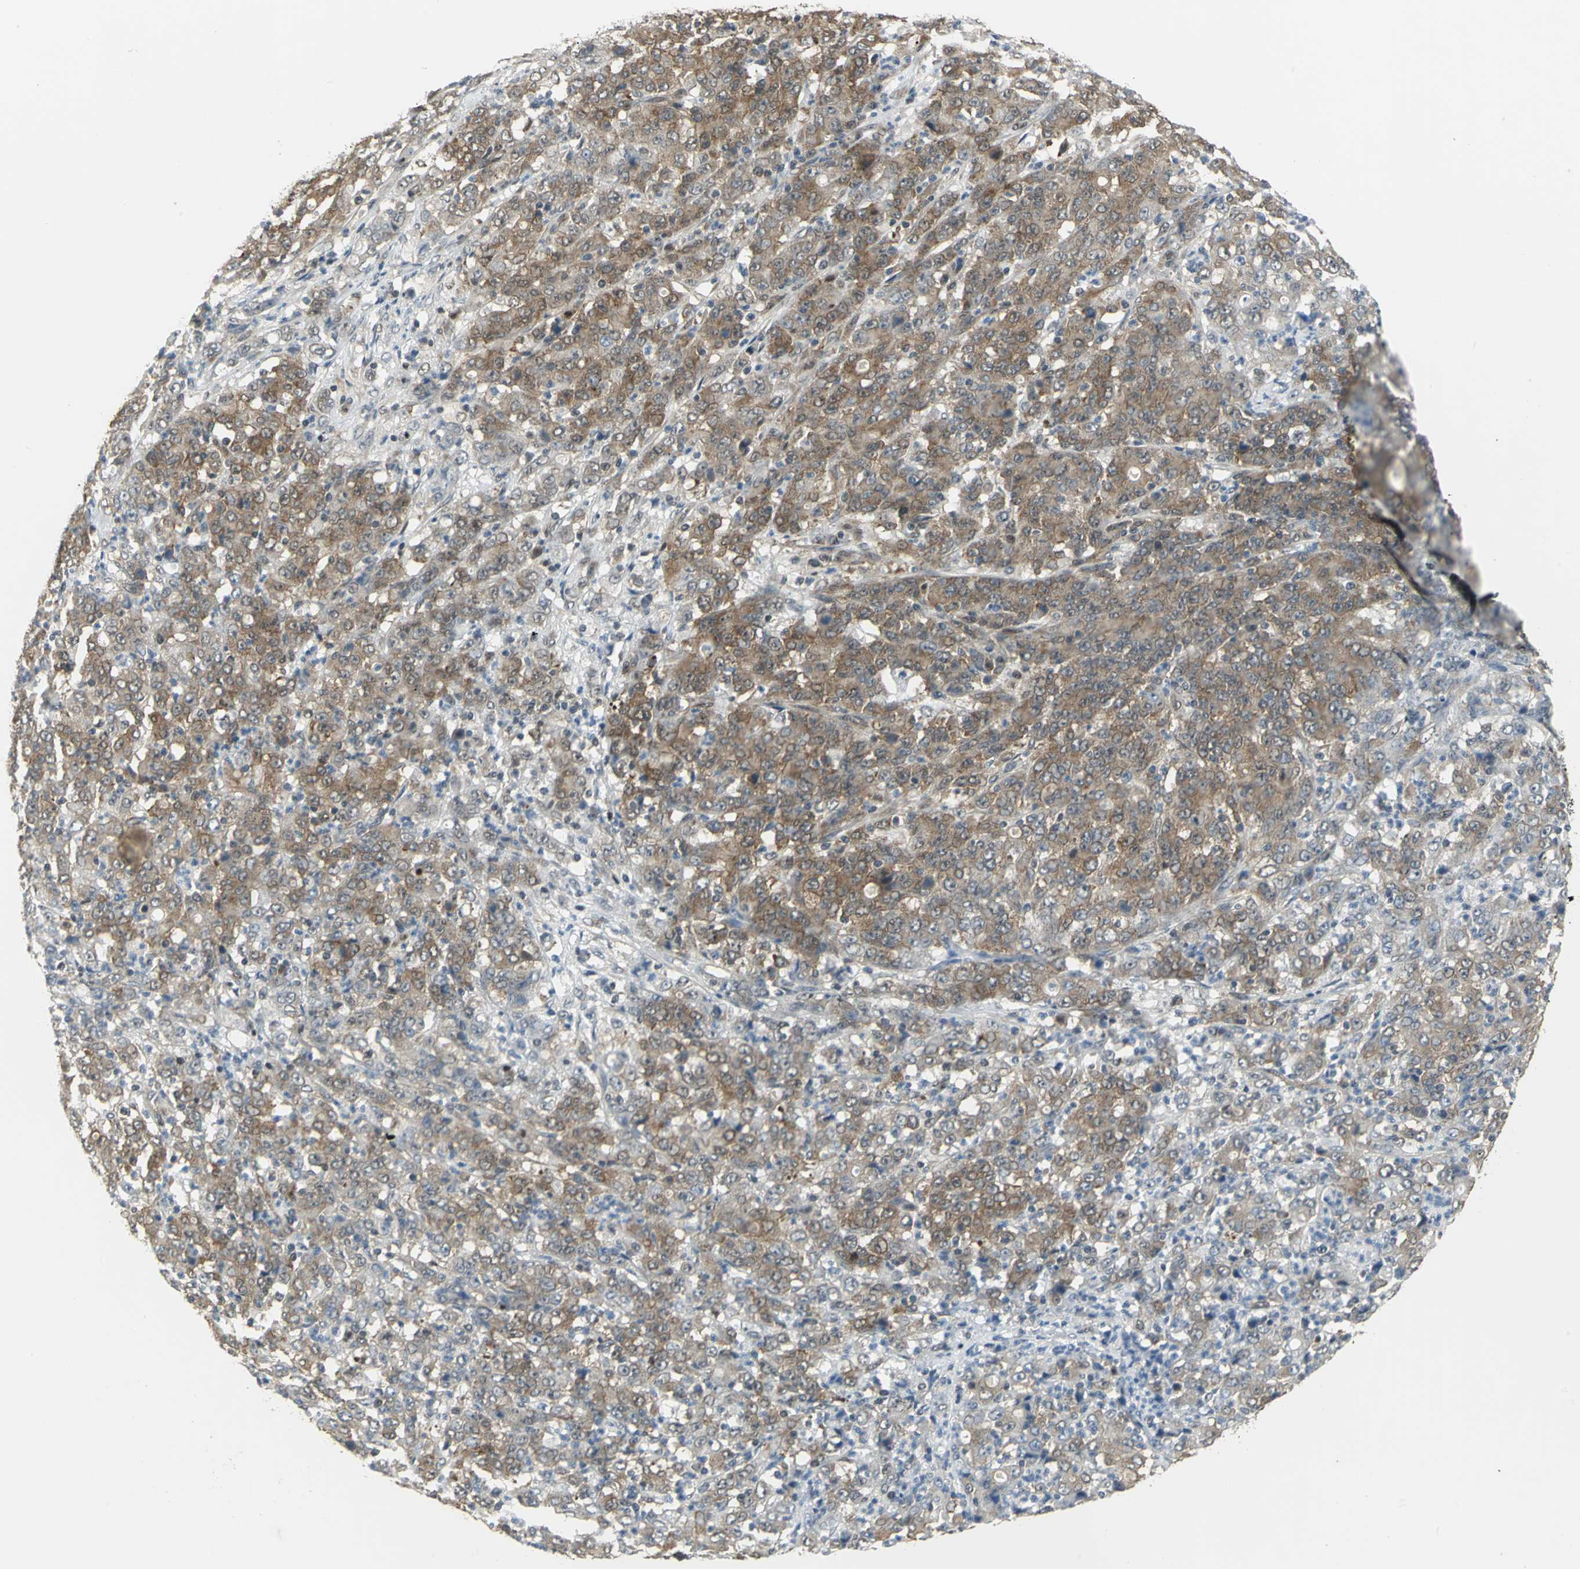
{"staining": {"intensity": "moderate", "quantity": "25%-75%", "location": "cytoplasmic/membranous"}, "tissue": "stomach cancer", "cell_type": "Tumor cells", "image_type": "cancer", "snomed": [{"axis": "morphology", "description": "Adenocarcinoma, NOS"}, {"axis": "topography", "description": "Stomach, lower"}], "caption": "Protein staining demonstrates moderate cytoplasmic/membranous positivity in approximately 25%-75% of tumor cells in adenocarcinoma (stomach).", "gene": "DDX5", "patient": {"sex": "female", "age": 71}}